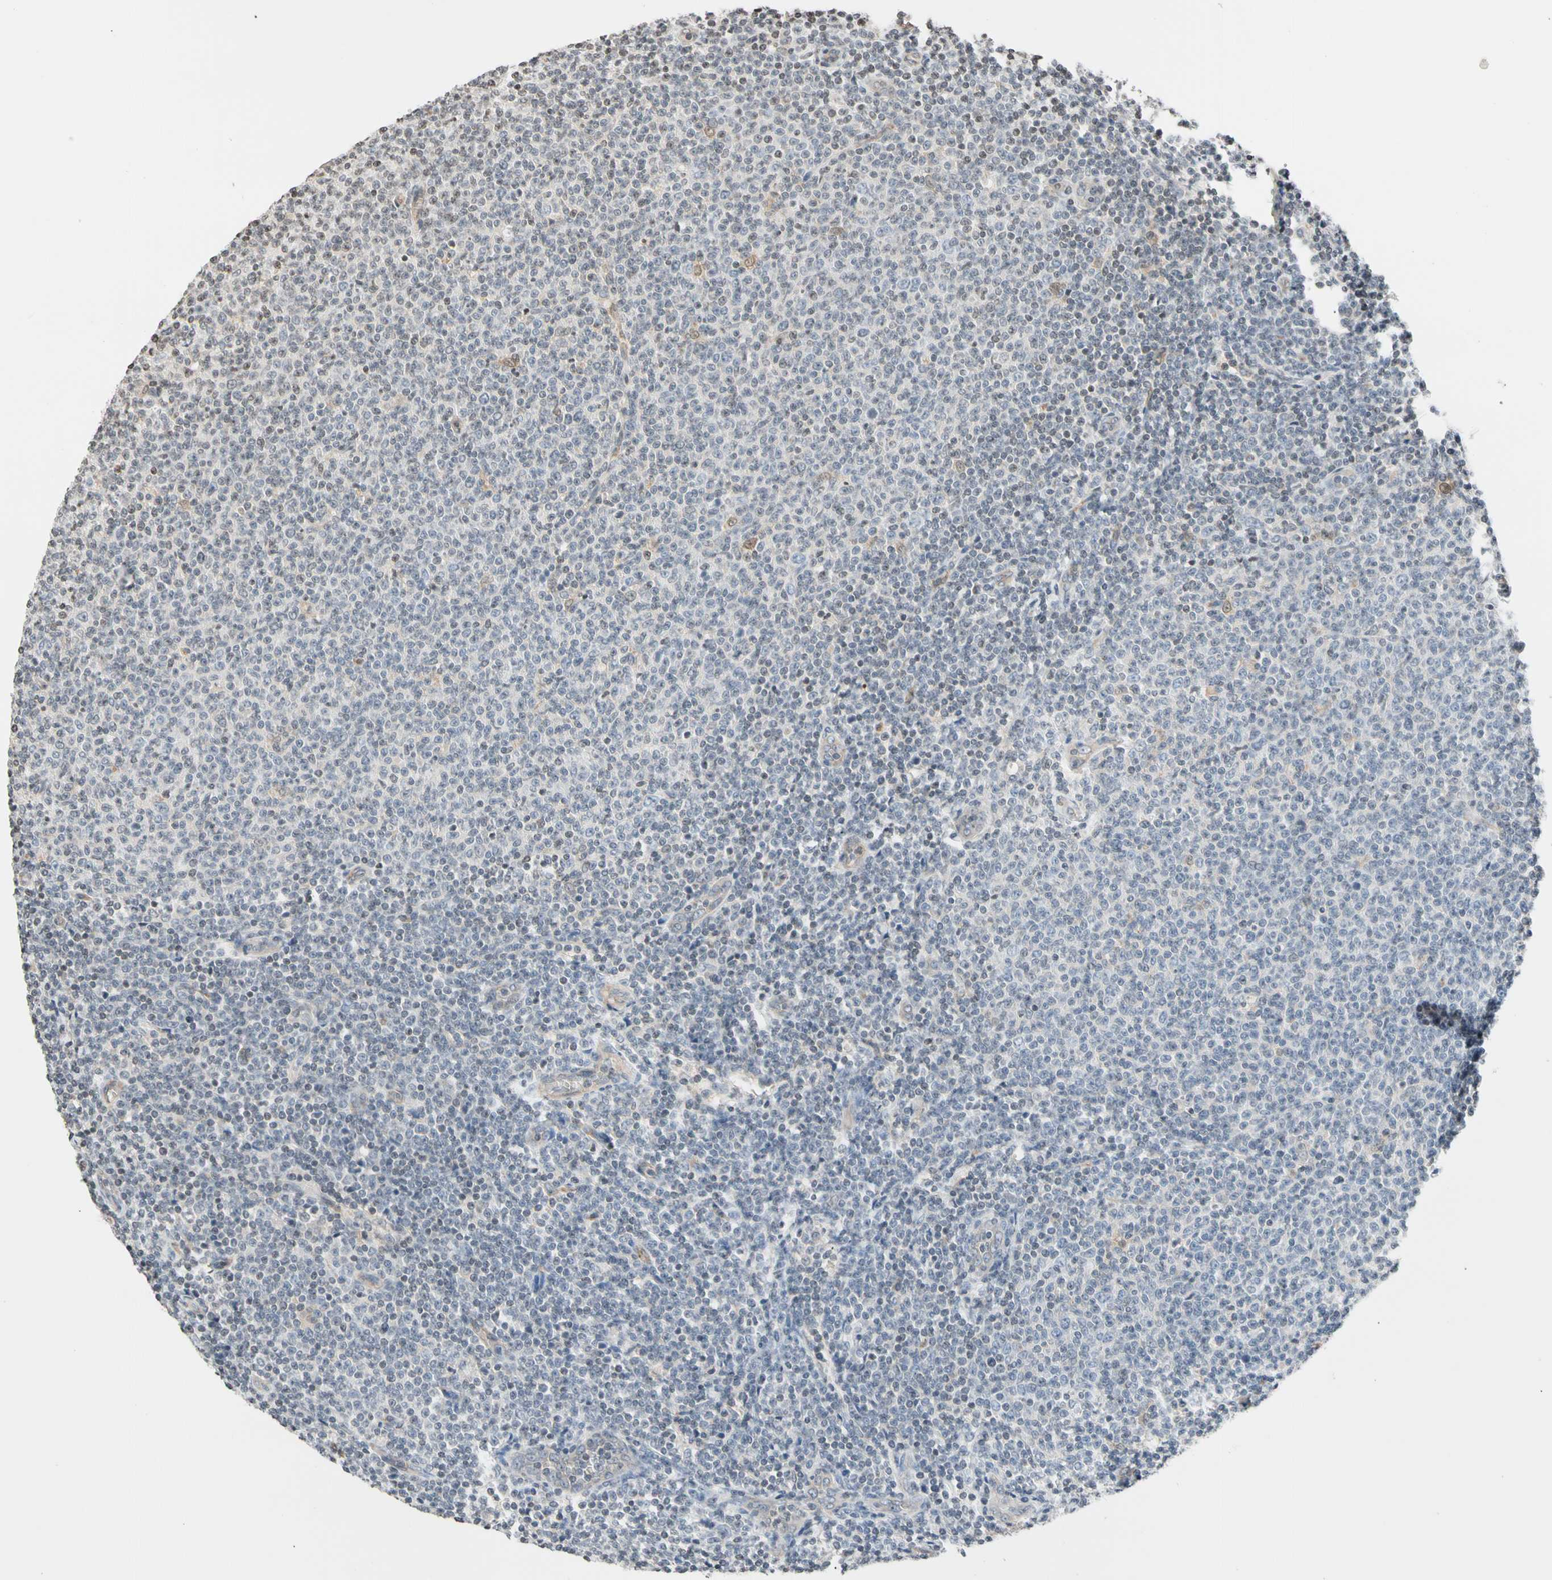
{"staining": {"intensity": "negative", "quantity": "none", "location": "none"}, "tissue": "lymphoma", "cell_type": "Tumor cells", "image_type": "cancer", "snomed": [{"axis": "morphology", "description": "Malignant lymphoma, non-Hodgkin's type, Low grade"}, {"axis": "topography", "description": "Lymph node"}], "caption": "Malignant lymphoma, non-Hodgkin's type (low-grade) was stained to show a protein in brown. There is no significant positivity in tumor cells.", "gene": "GPX4", "patient": {"sex": "male", "age": 66}}